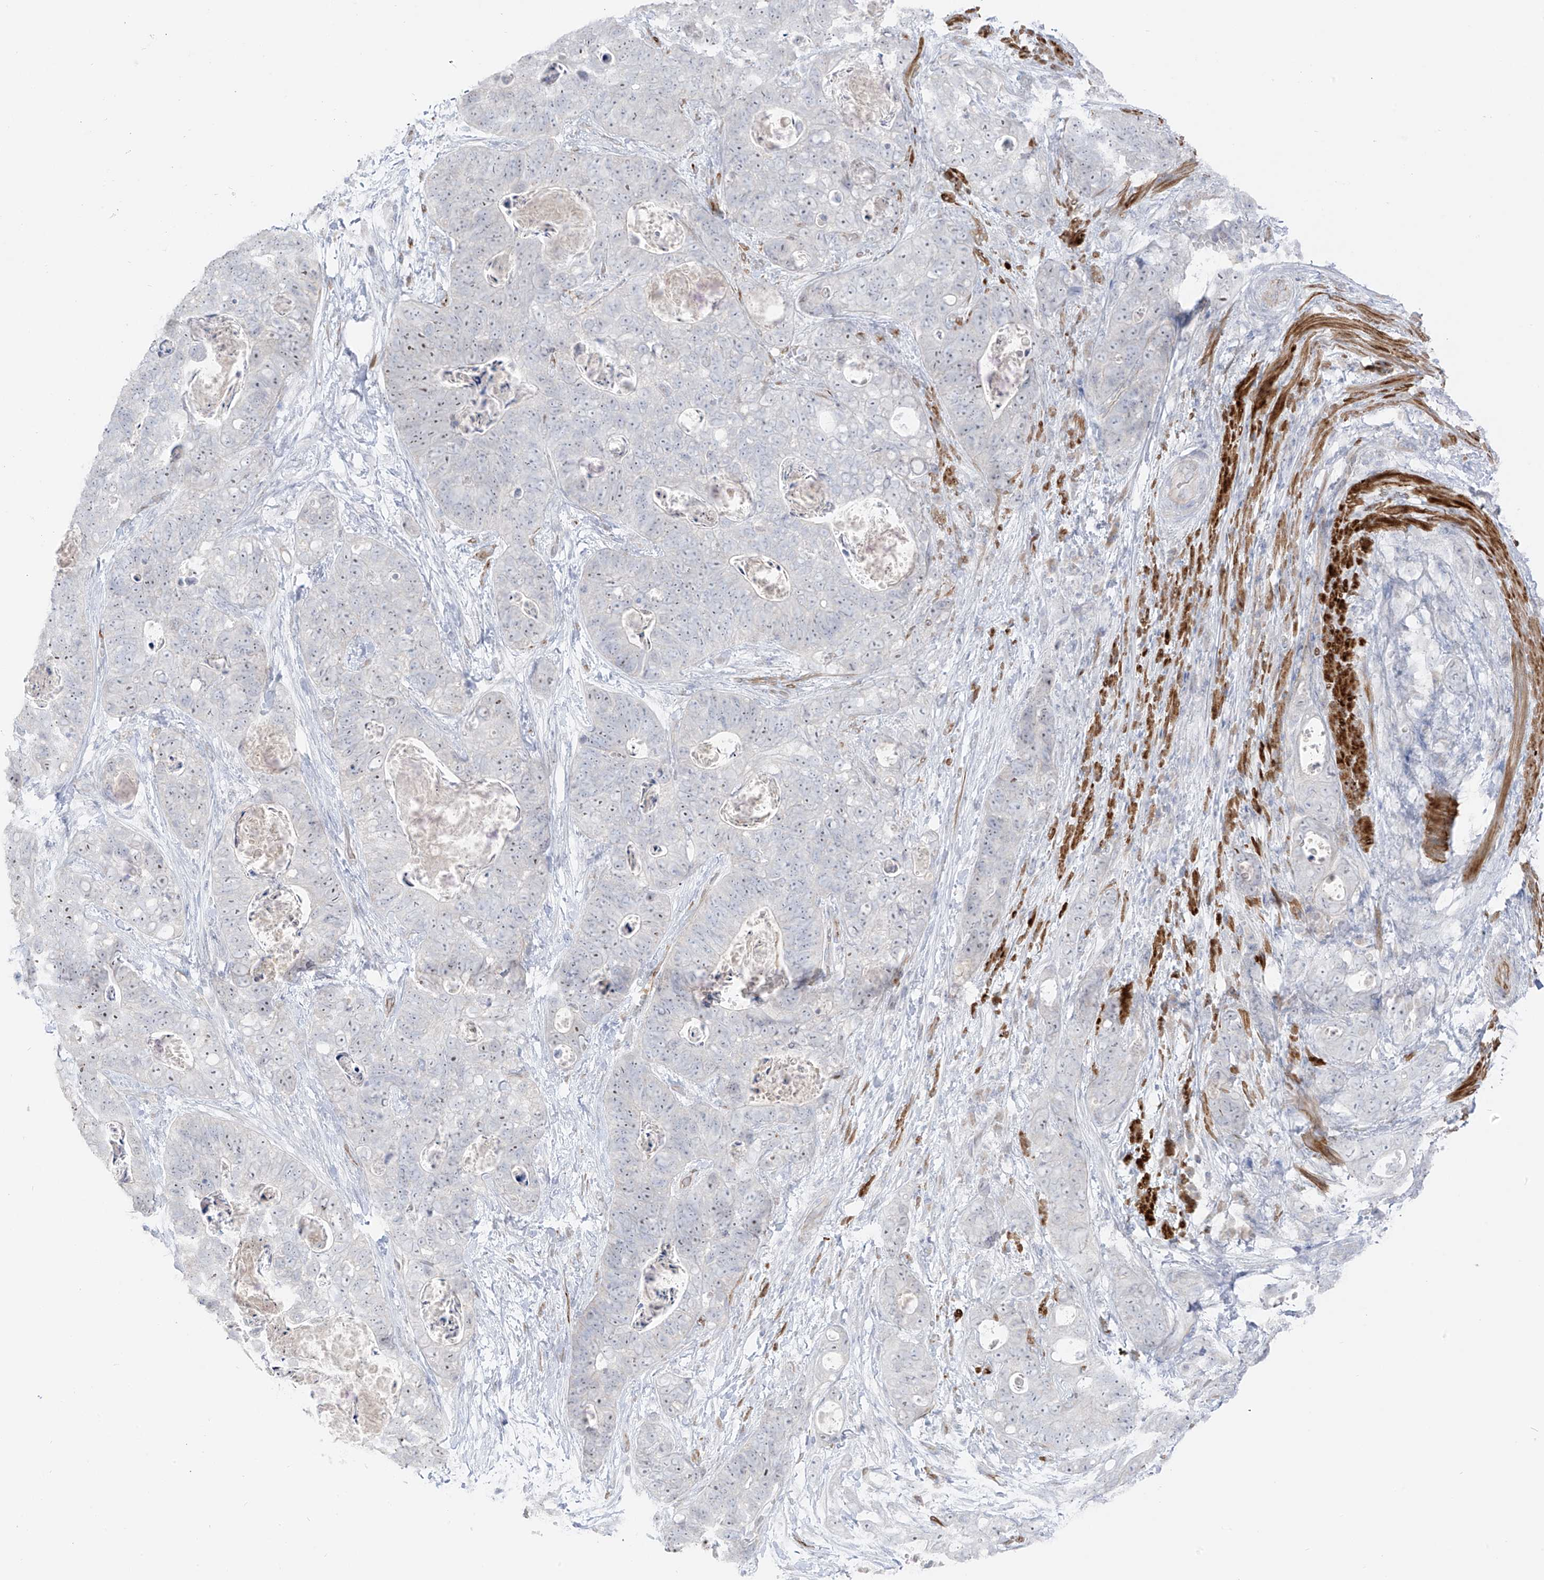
{"staining": {"intensity": "negative", "quantity": "none", "location": "none"}, "tissue": "stomach cancer", "cell_type": "Tumor cells", "image_type": "cancer", "snomed": [{"axis": "morphology", "description": "Adenocarcinoma, NOS"}, {"axis": "topography", "description": "Stomach"}], "caption": "Micrograph shows no protein staining in tumor cells of stomach adenocarcinoma tissue.", "gene": "C11orf87", "patient": {"sex": "female", "age": 89}}